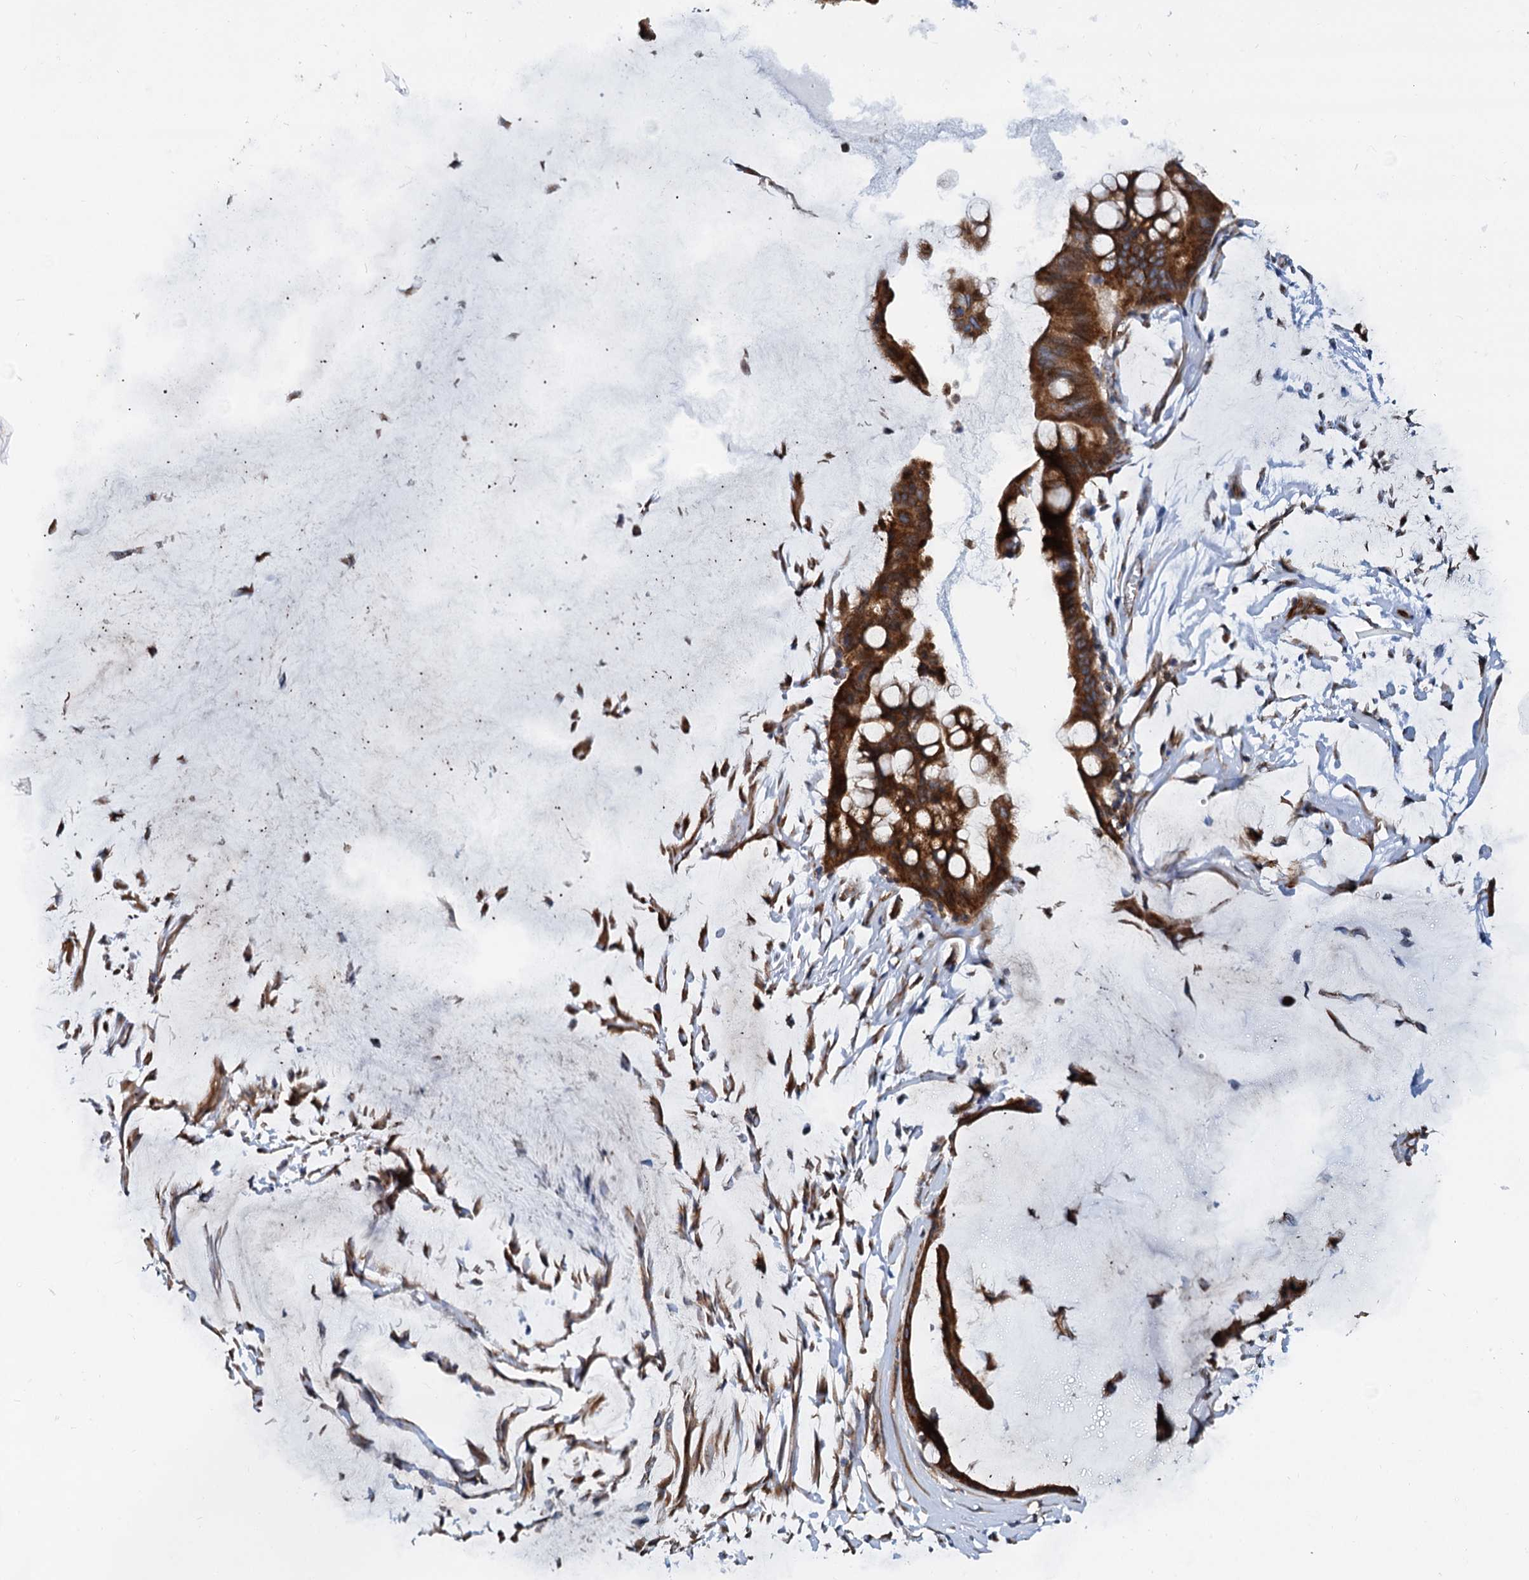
{"staining": {"intensity": "strong", "quantity": ">75%", "location": "cytoplasmic/membranous"}, "tissue": "ovarian cancer", "cell_type": "Tumor cells", "image_type": "cancer", "snomed": [{"axis": "morphology", "description": "Cystadenocarcinoma, mucinous, NOS"}, {"axis": "topography", "description": "Ovary"}], "caption": "Ovarian cancer (mucinous cystadenocarcinoma) stained with a brown dye displays strong cytoplasmic/membranous positive staining in approximately >75% of tumor cells.", "gene": "PSEN1", "patient": {"sex": "female", "age": 73}}